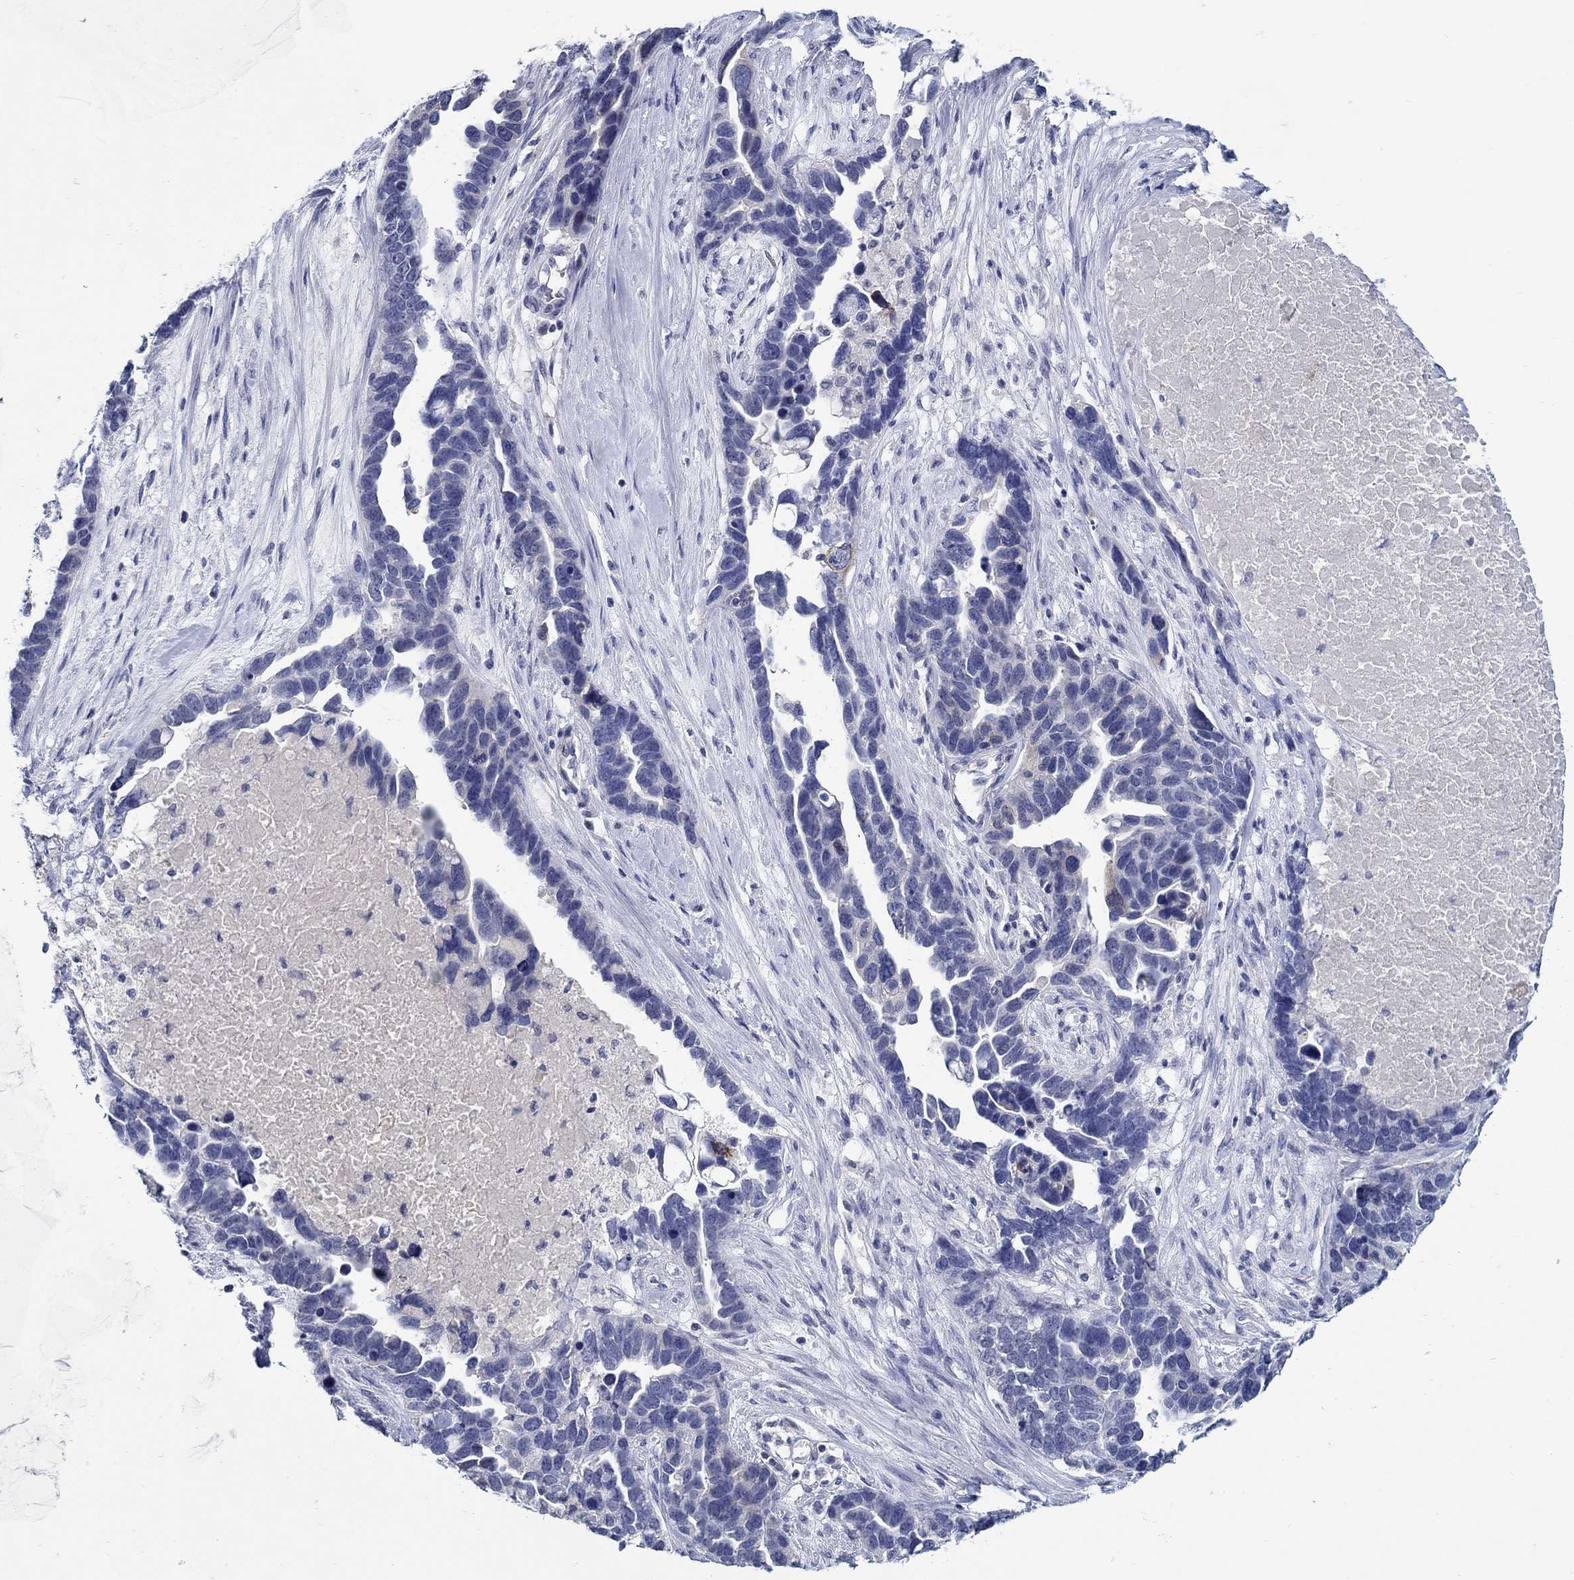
{"staining": {"intensity": "negative", "quantity": "none", "location": "none"}, "tissue": "ovarian cancer", "cell_type": "Tumor cells", "image_type": "cancer", "snomed": [{"axis": "morphology", "description": "Cystadenocarcinoma, serous, NOS"}, {"axis": "topography", "description": "Ovary"}], "caption": "Immunohistochemical staining of ovarian serous cystadenocarcinoma exhibits no significant staining in tumor cells. (DAB (3,3'-diaminobenzidine) IHC, high magnification).", "gene": "MC2R", "patient": {"sex": "female", "age": 54}}